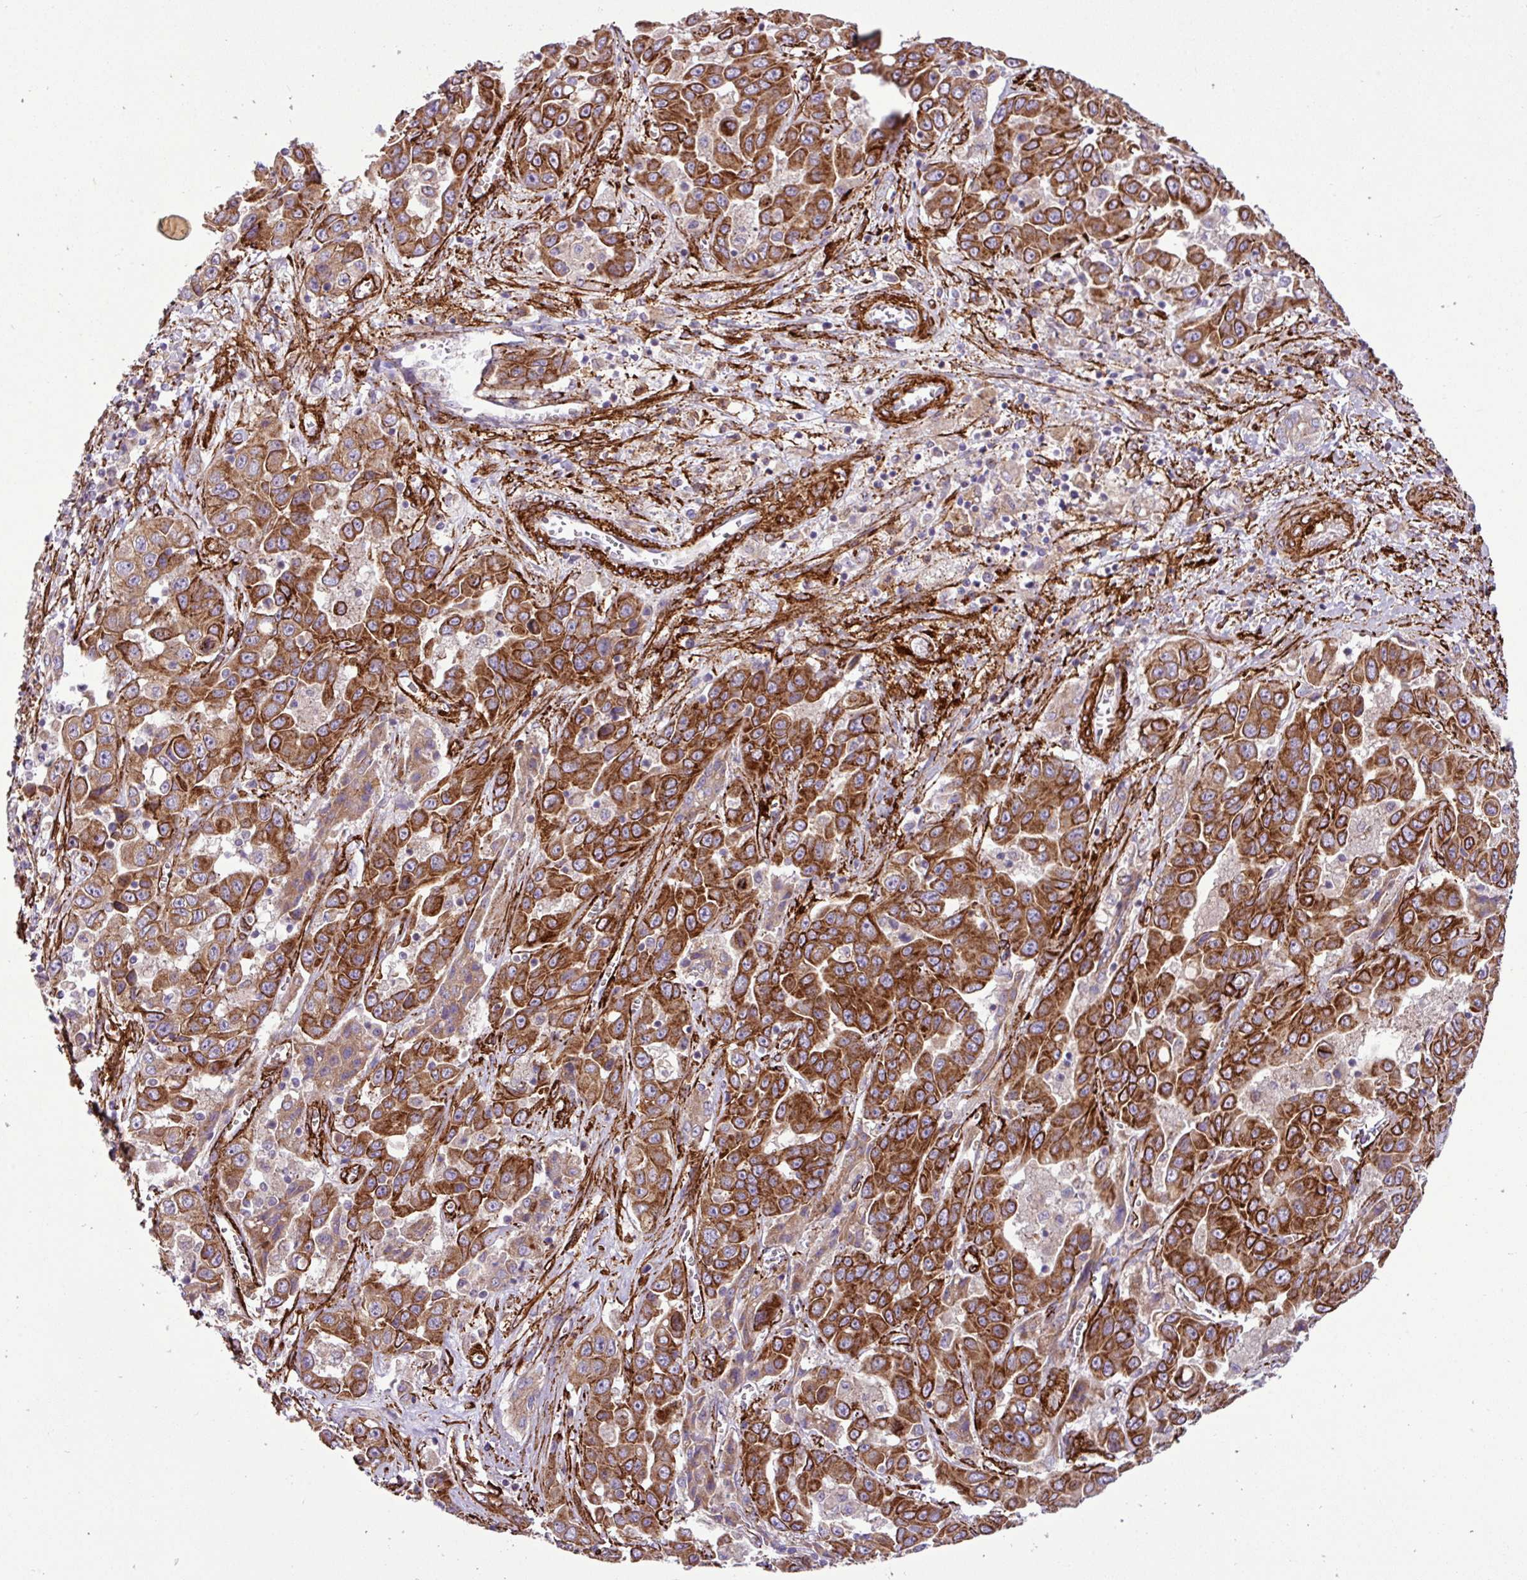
{"staining": {"intensity": "strong", "quantity": ">75%", "location": "cytoplasmic/membranous"}, "tissue": "liver cancer", "cell_type": "Tumor cells", "image_type": "cancer", "snomed": [{"axis": "morphology", "description": "Cholangiocarcinoma"}, {"axis": "topography", "description": "Liver"}], "caption": "Immunohistochemistry staining of cholangiocarcinoma (liver), which exhibits high levels of strong cytoplasmic/membranous expression in approximately >75% of tumor cells indicating strong cytoplasmic/membranous protein positivity. The staining was performed using DAB (3,3'-diaminobenzidine) (brown) for protein detection and nuclei were counterstained in hematoxylin (blue).", "gene": "FAM47E", "patient": {"sex": "female", "age": 52}}